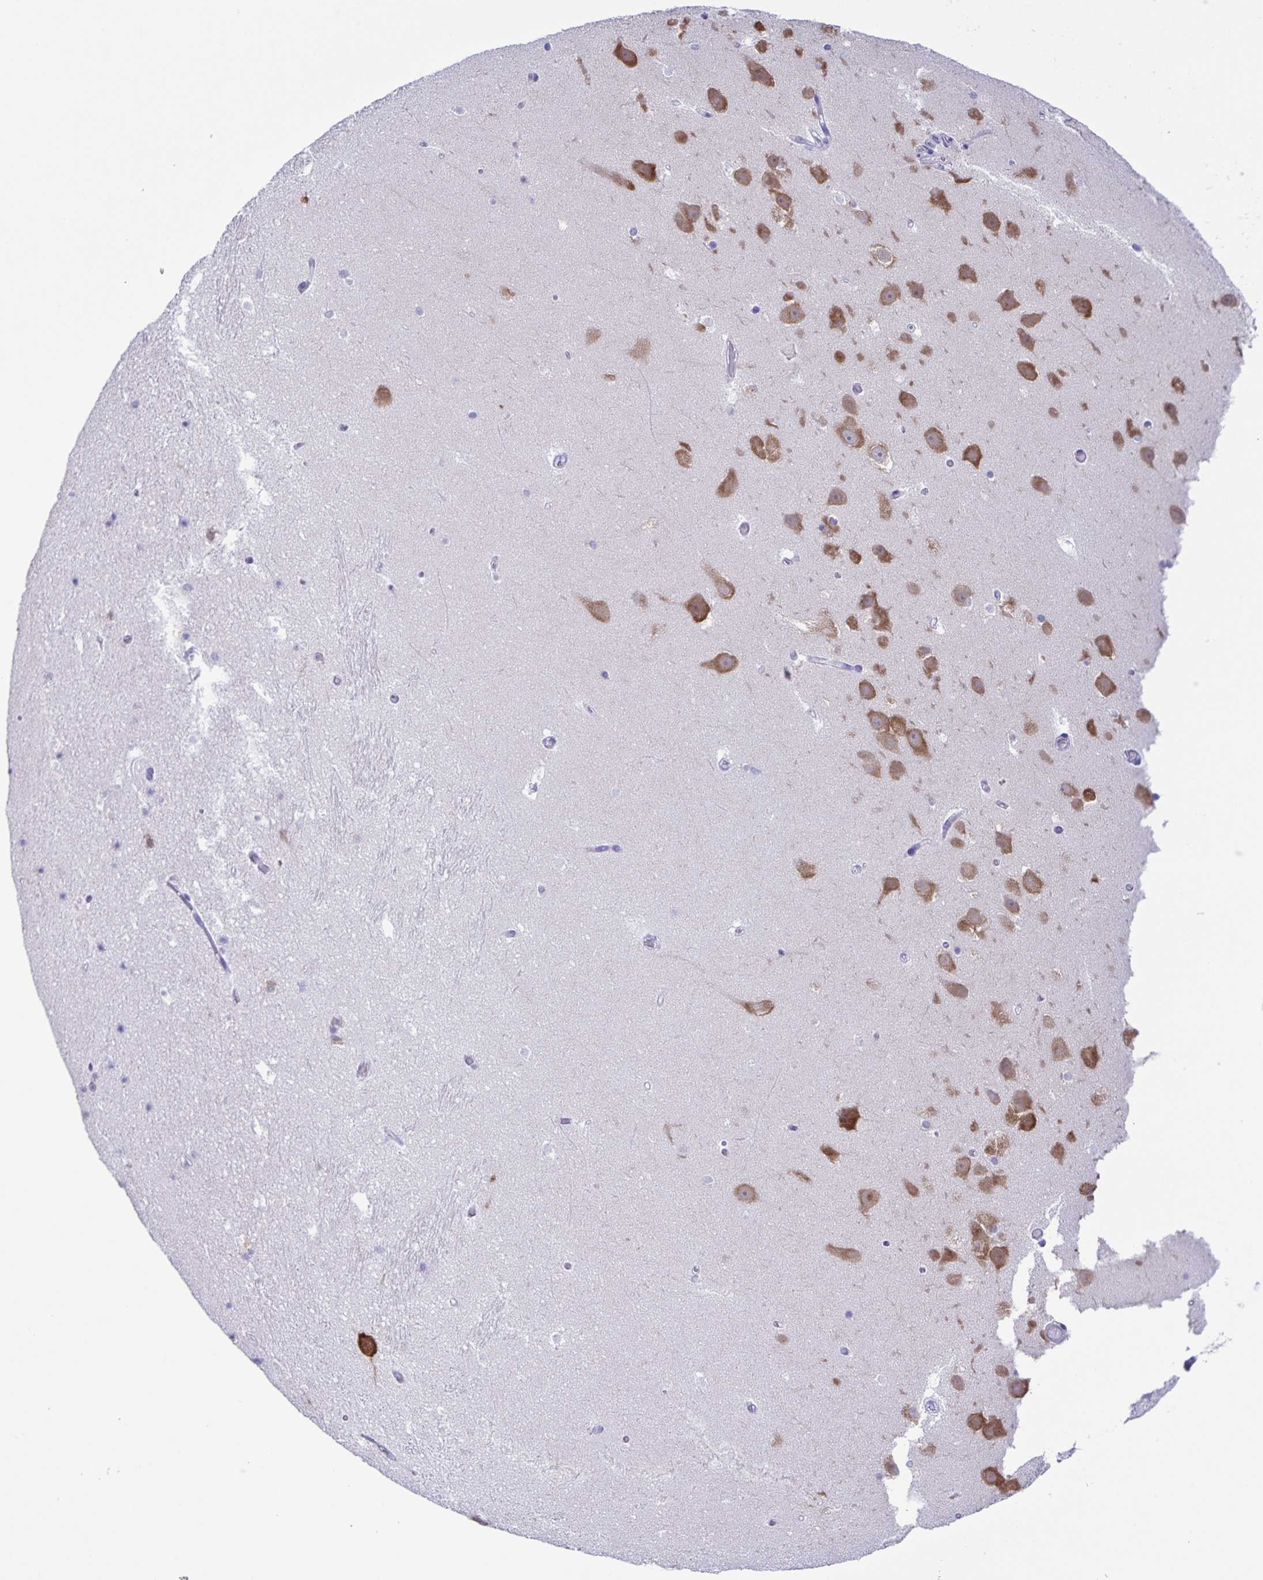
{"staining": {"intensity": "moderate", "quantity": "<25%", "location": "cytoplasmic/membranous"}, "tissue": "hippocampus", "cell_type": "Glial cells", "image_type": "normal", "snomed": [{"axis": "morphology", "description": "Normal tissue, NOS"}, {"axis": "topography", "description": "Hippocampus"}], "caption": "The image demonstrates staining of benign hippocampus, revealing moderate cytoplasmic/membranous protein expression (brown color) within glial cells.", "gene": "CAPSL", "patient": {"sex": "male", "age": 26}}